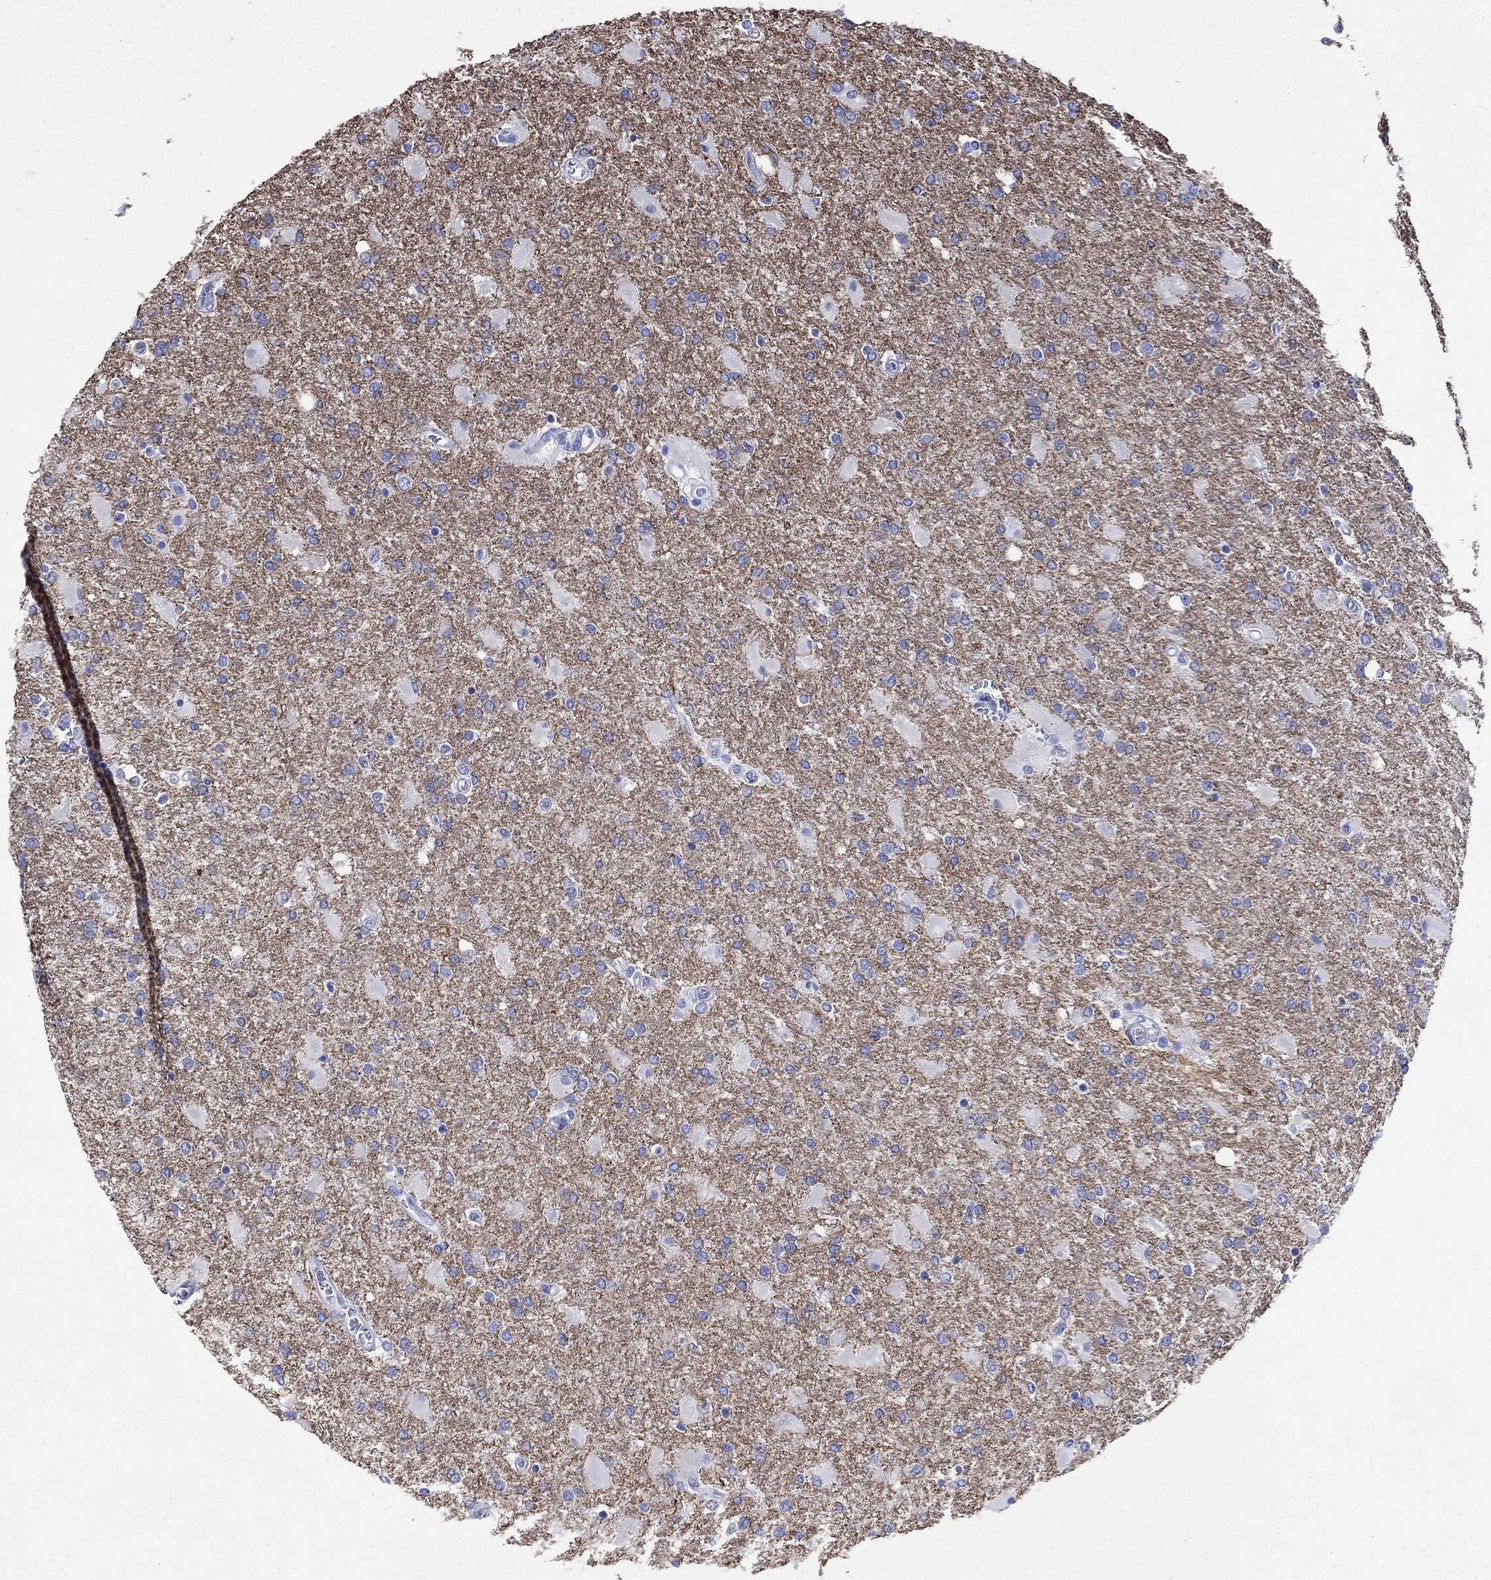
{"staining": {"intensity": "negative", "quantity": "none", "location": "none"}, "tissue": "glioma", "cell_type": "Tumor cells", "image_type": "cancer", "snomed": [{"axis": "morphology", "description": "Glioma, malignant, High grade"}, {"axis": "topography", "description": "Cerebral cortex"}], "caption": "Immunohistochemistry (IHC) image of human malignant glioma (high-grade) stained for a protein (brown), which demonstrates no staining in tumor cells. Brightfield microscopy of immunohistochemistry stained with DAB (3,3'-diaminobenzidine) (brown) and hematoxylin (blue), captured at high magnification.", "gene": "ATP1B1", "patient": {"sex": "male", "age": 79}}